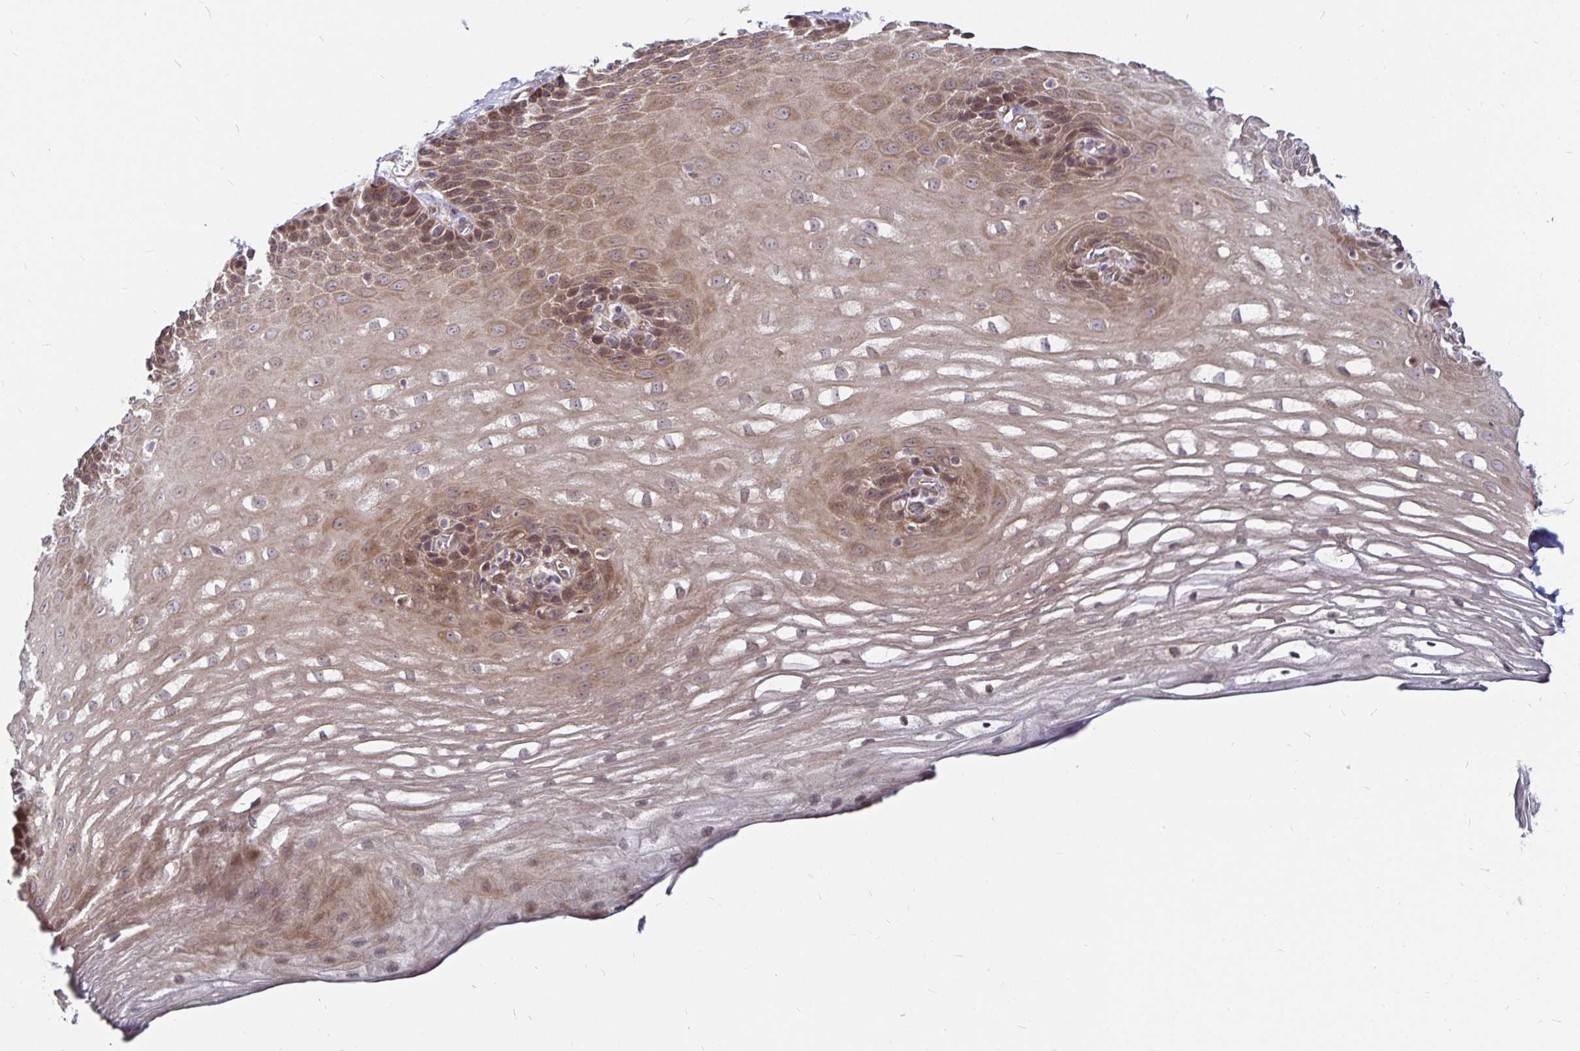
{"staining": {"intensity": "moderate", "quantity": "25%-75%", "location": "cytoplasmic/membranous,nuclear"}, "tissue": "esophagus", "cell_type": "Squamous epithelial cells", "image_type": "normal", "snomed": [{"axis": "morphology", "description": "Normal tissue, NOS"}, {"axis": "topography", "description": "Esophagus"}], "caption": "Immunohistochemical staining of unremarkable esophagus displays 25%-75% levels of moderate cytoplasmic/membranous,nuclear protein staining in about 25%-75% of squamous epithelial cells.", "gene": "CYP27A1", "patient": {"sex": "male", "age": 62}}